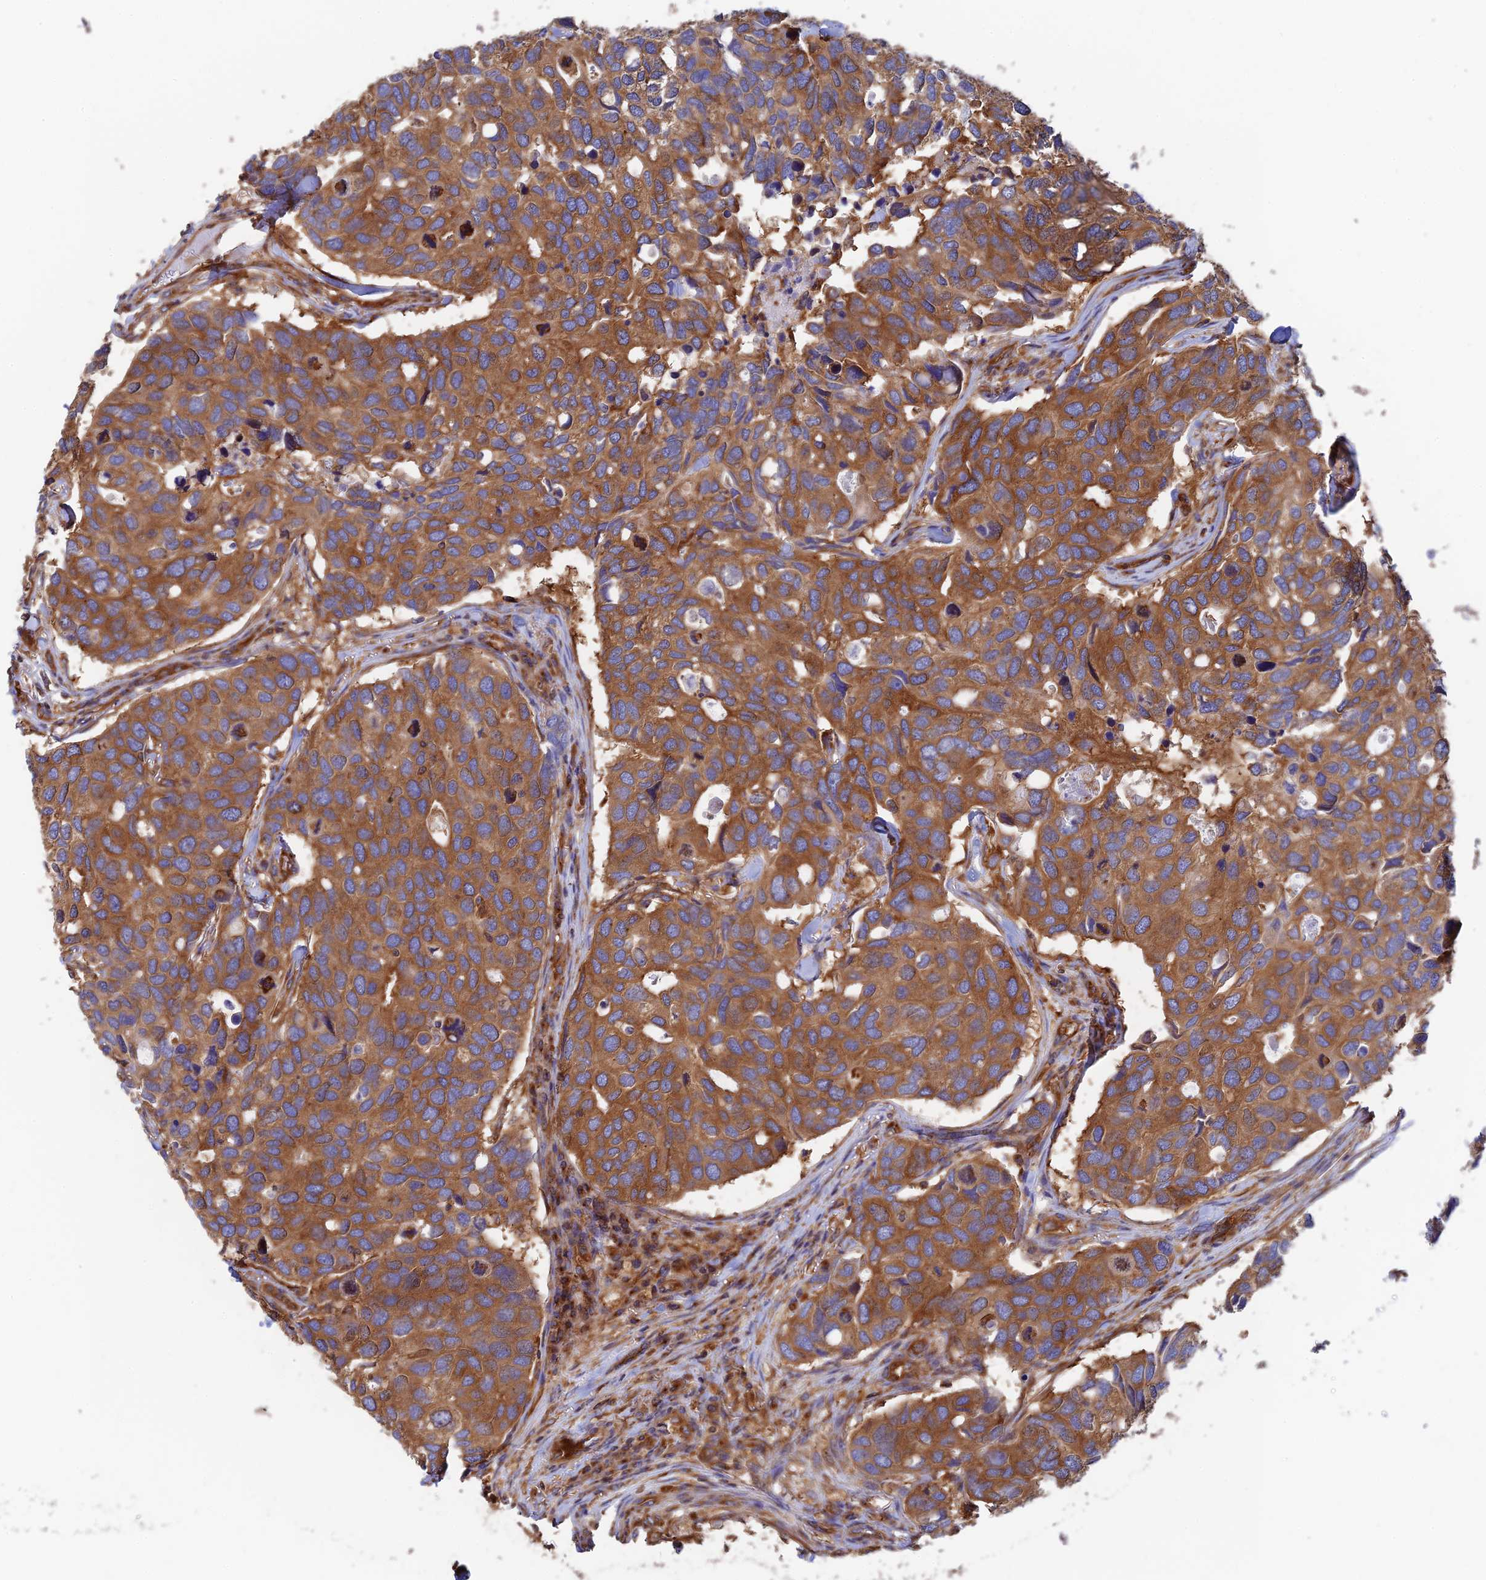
{"staining": {"intensity": "strong", "quantity": ">75%", "location": "cytoplasmic/membranous"}, "tissue": "breast cancer", "cell_type": "Tumor cells", "image_type": "cancer", "snomed": [{"axis": "morphology", "description": "Duct carcinoma"}, {"axis": "topography", "description": "Breast"}], "caption": "DAB immunohistochemical staining of human breast invasive ductal carcinoma reveals strong cytoplasmic/membranous protein expression in about >75% of tumor cells. (Stains: DAB in brown, nuclei in blue, Microscopy: brightfield microscopy at high magnification).", "gene": "DCTN2", "patient": {"sex": "female", "age": 83}}